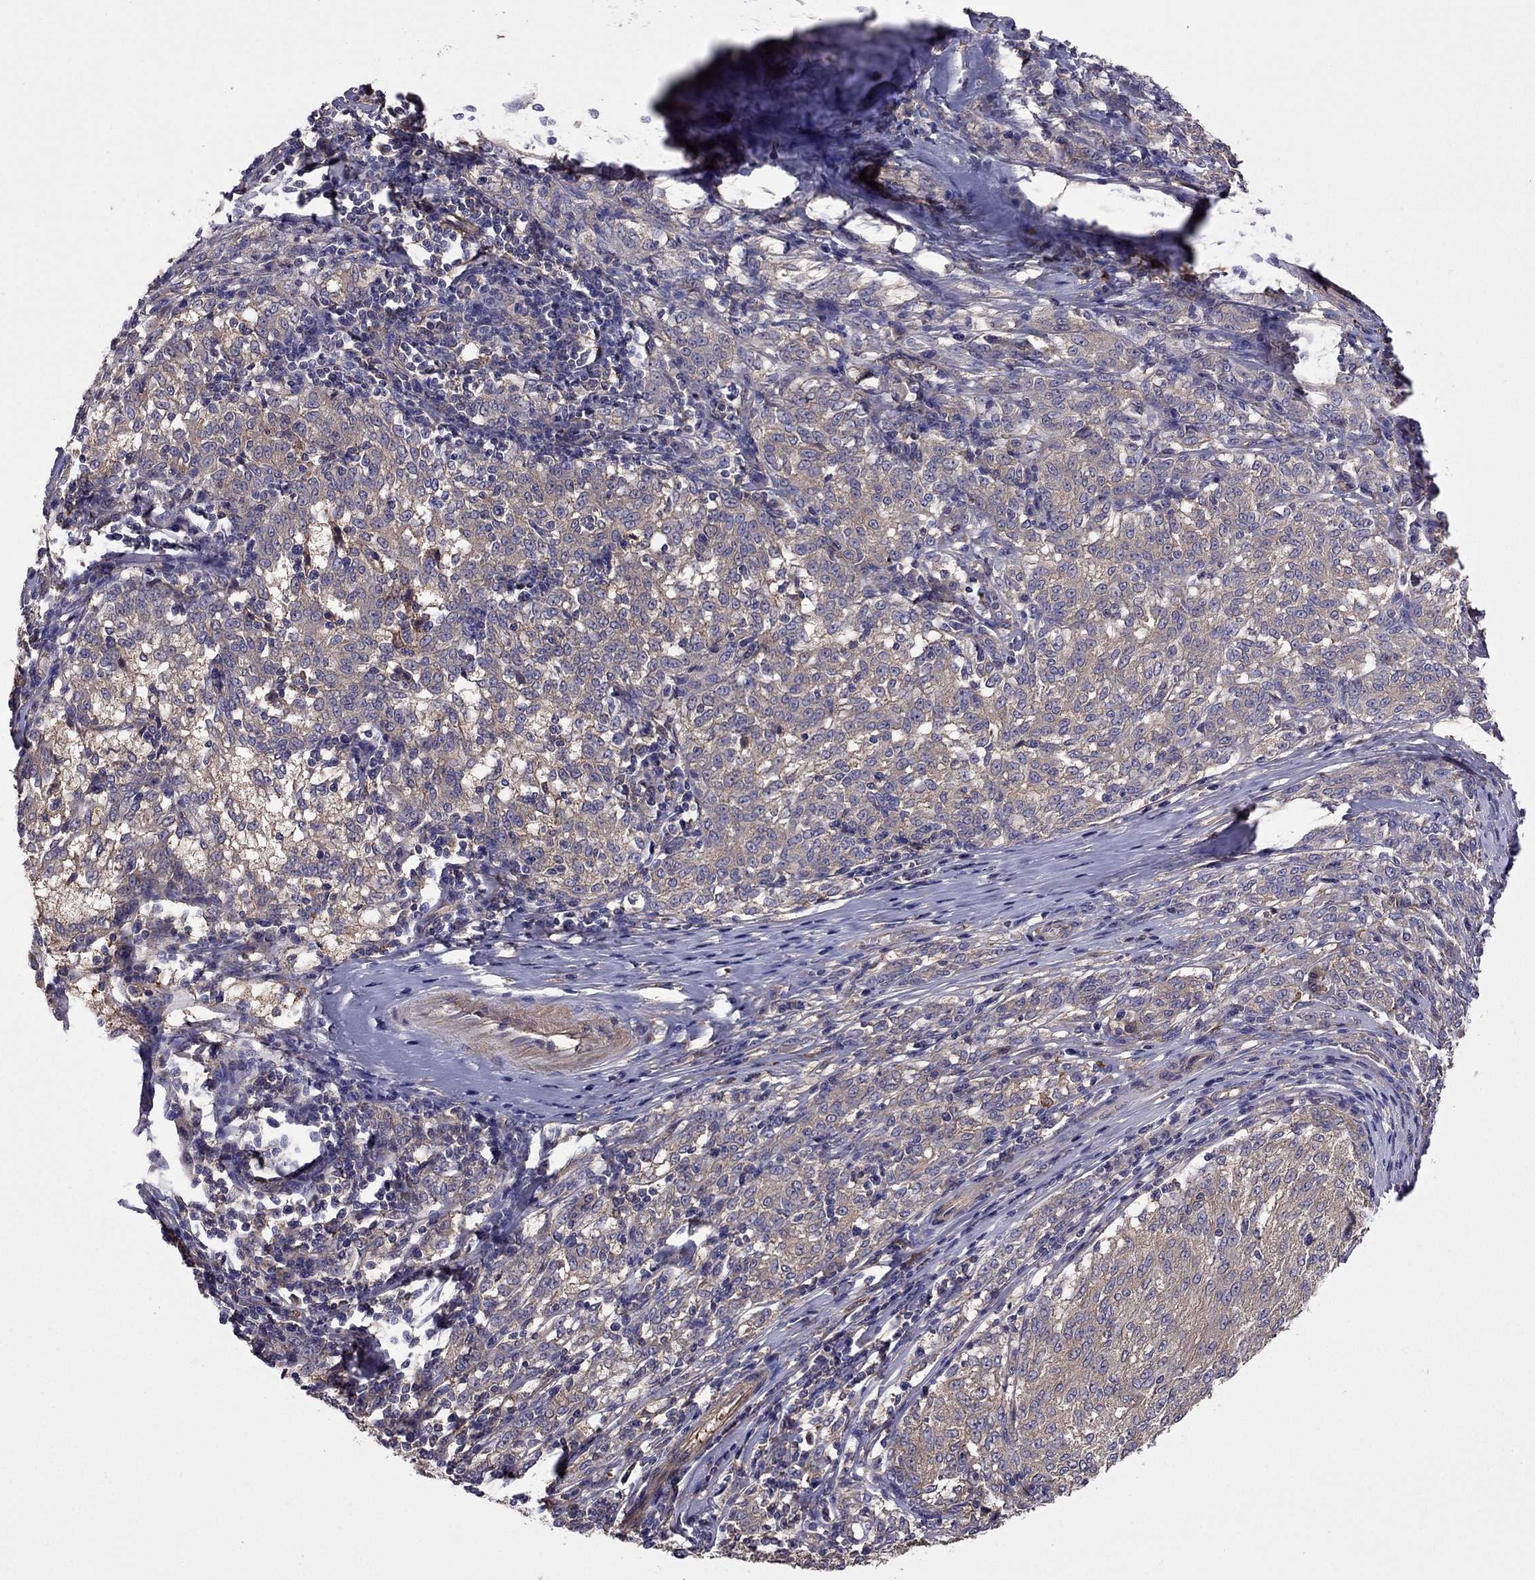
{"staining": {"intensity": "weak", "quantity": ">75%", "location": "cytoplasmic/membranous"}, "tissue": "melanoma", "cell_type": "Tumor cells", "image_type": "cancer", "snomed": [{"axis": "morphology", "description": "Malignant melanoma, NOS"}, {"axis": "topography", "description": "Skin"}], "caption": "Tumor cells exhibit weak cytoplasmic/membranous positivity in about >75% of cells in melanoma.", "gene": "ITGB1", "patient": {"sex": "female", "age": 72}}